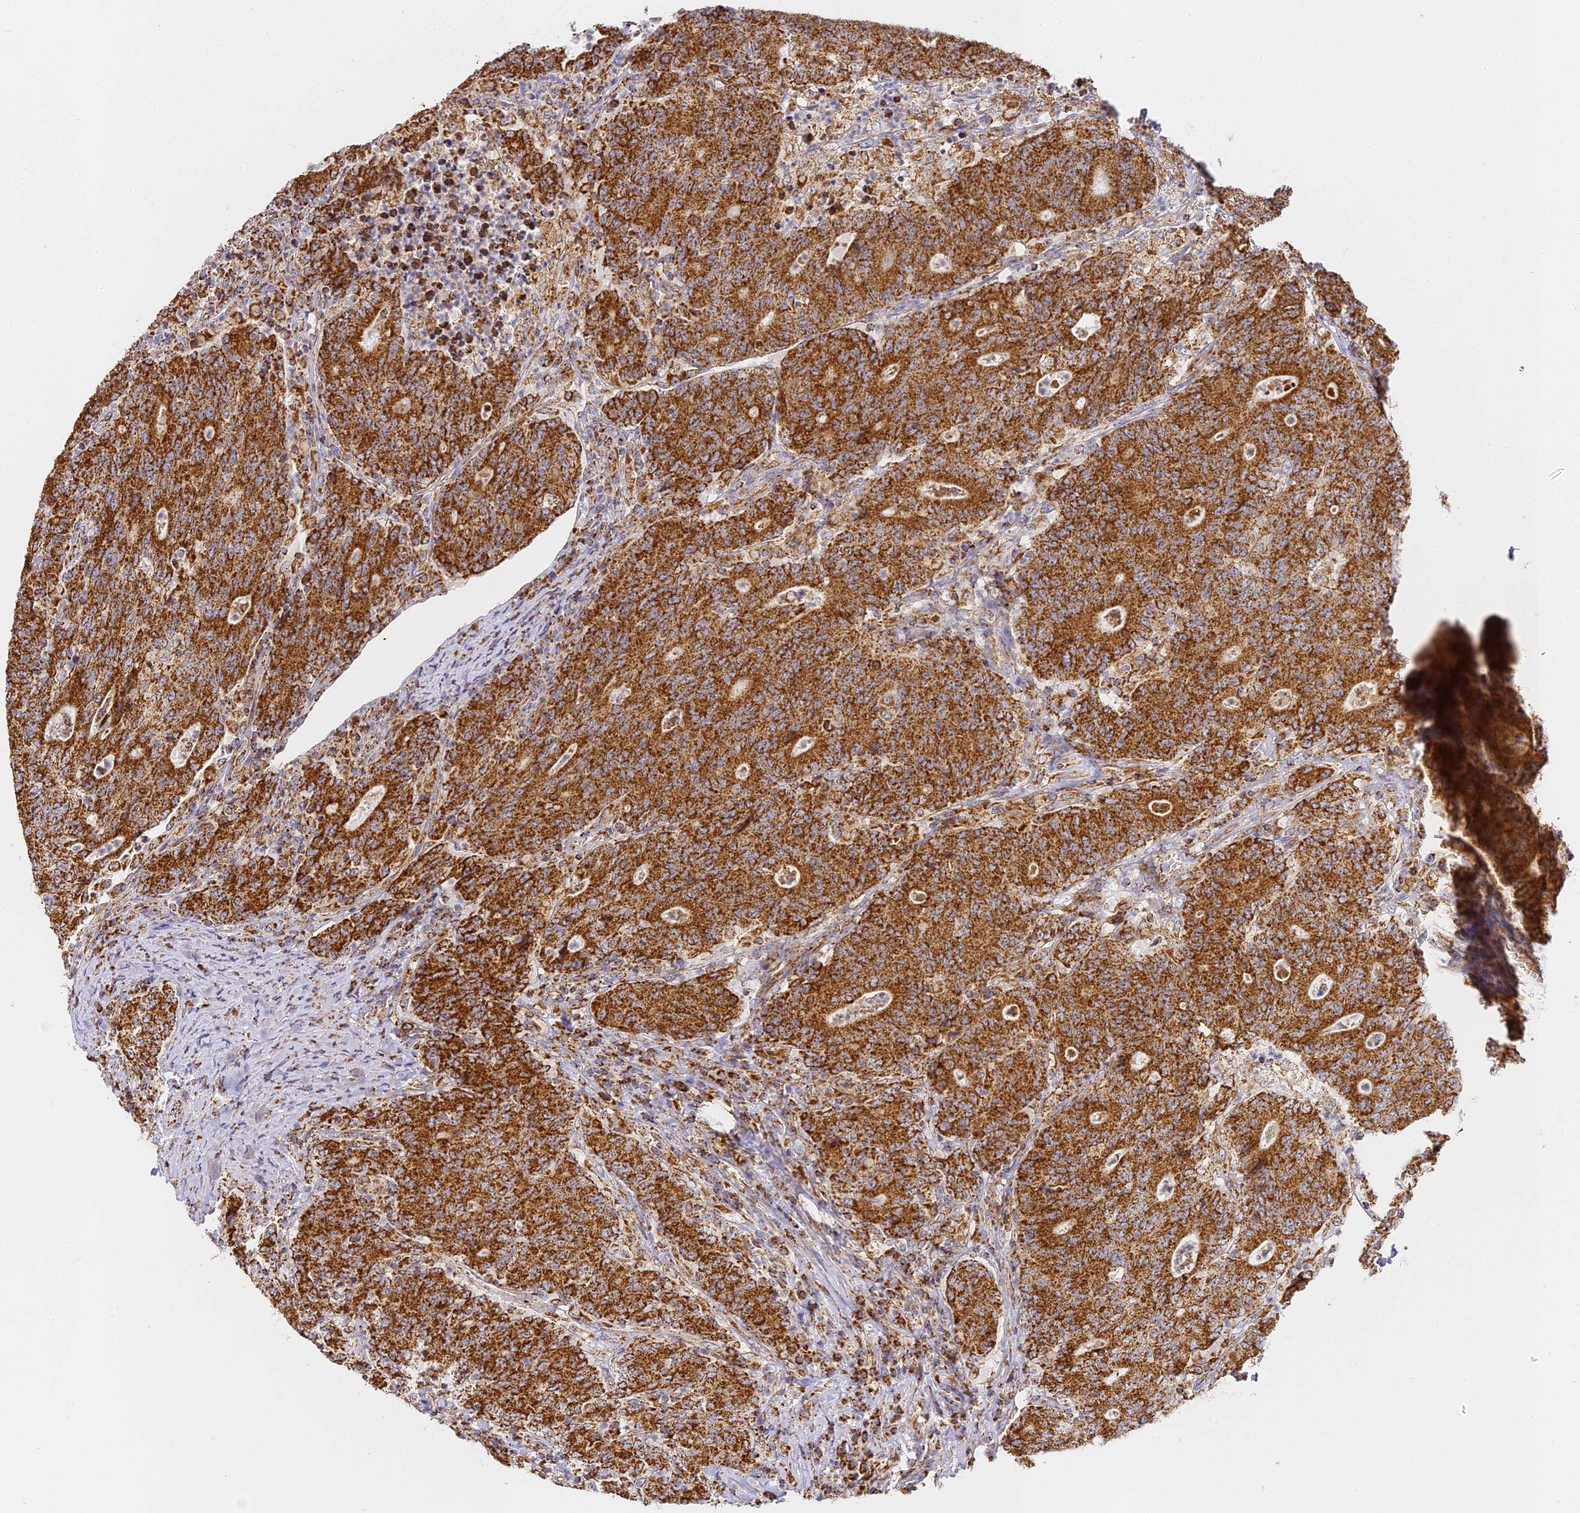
{"staining": {"intensity": "strong", "quantity": ">75%", "location": "cytoplasmic/membranous"}, "tissue": "colorectal cancer", "cell_type": "Tumor cells", "image_type": "cancer", "snomed": [{"axis": "morphology", "description": "Adenocarcinoma, NOS"}, {"axis": "topography", "description": "Colon"}], "caption": "Immunohistochemical staining of human colorectal cancer displays high levels of strong cytoplasmic/membranous protein expression in approximately >75% of tumor cells. (DAB = brown stain, brightfield microscopy at high magnification).", "gene": "DONSON", "patient": {"sex": "female", "age": 75}}